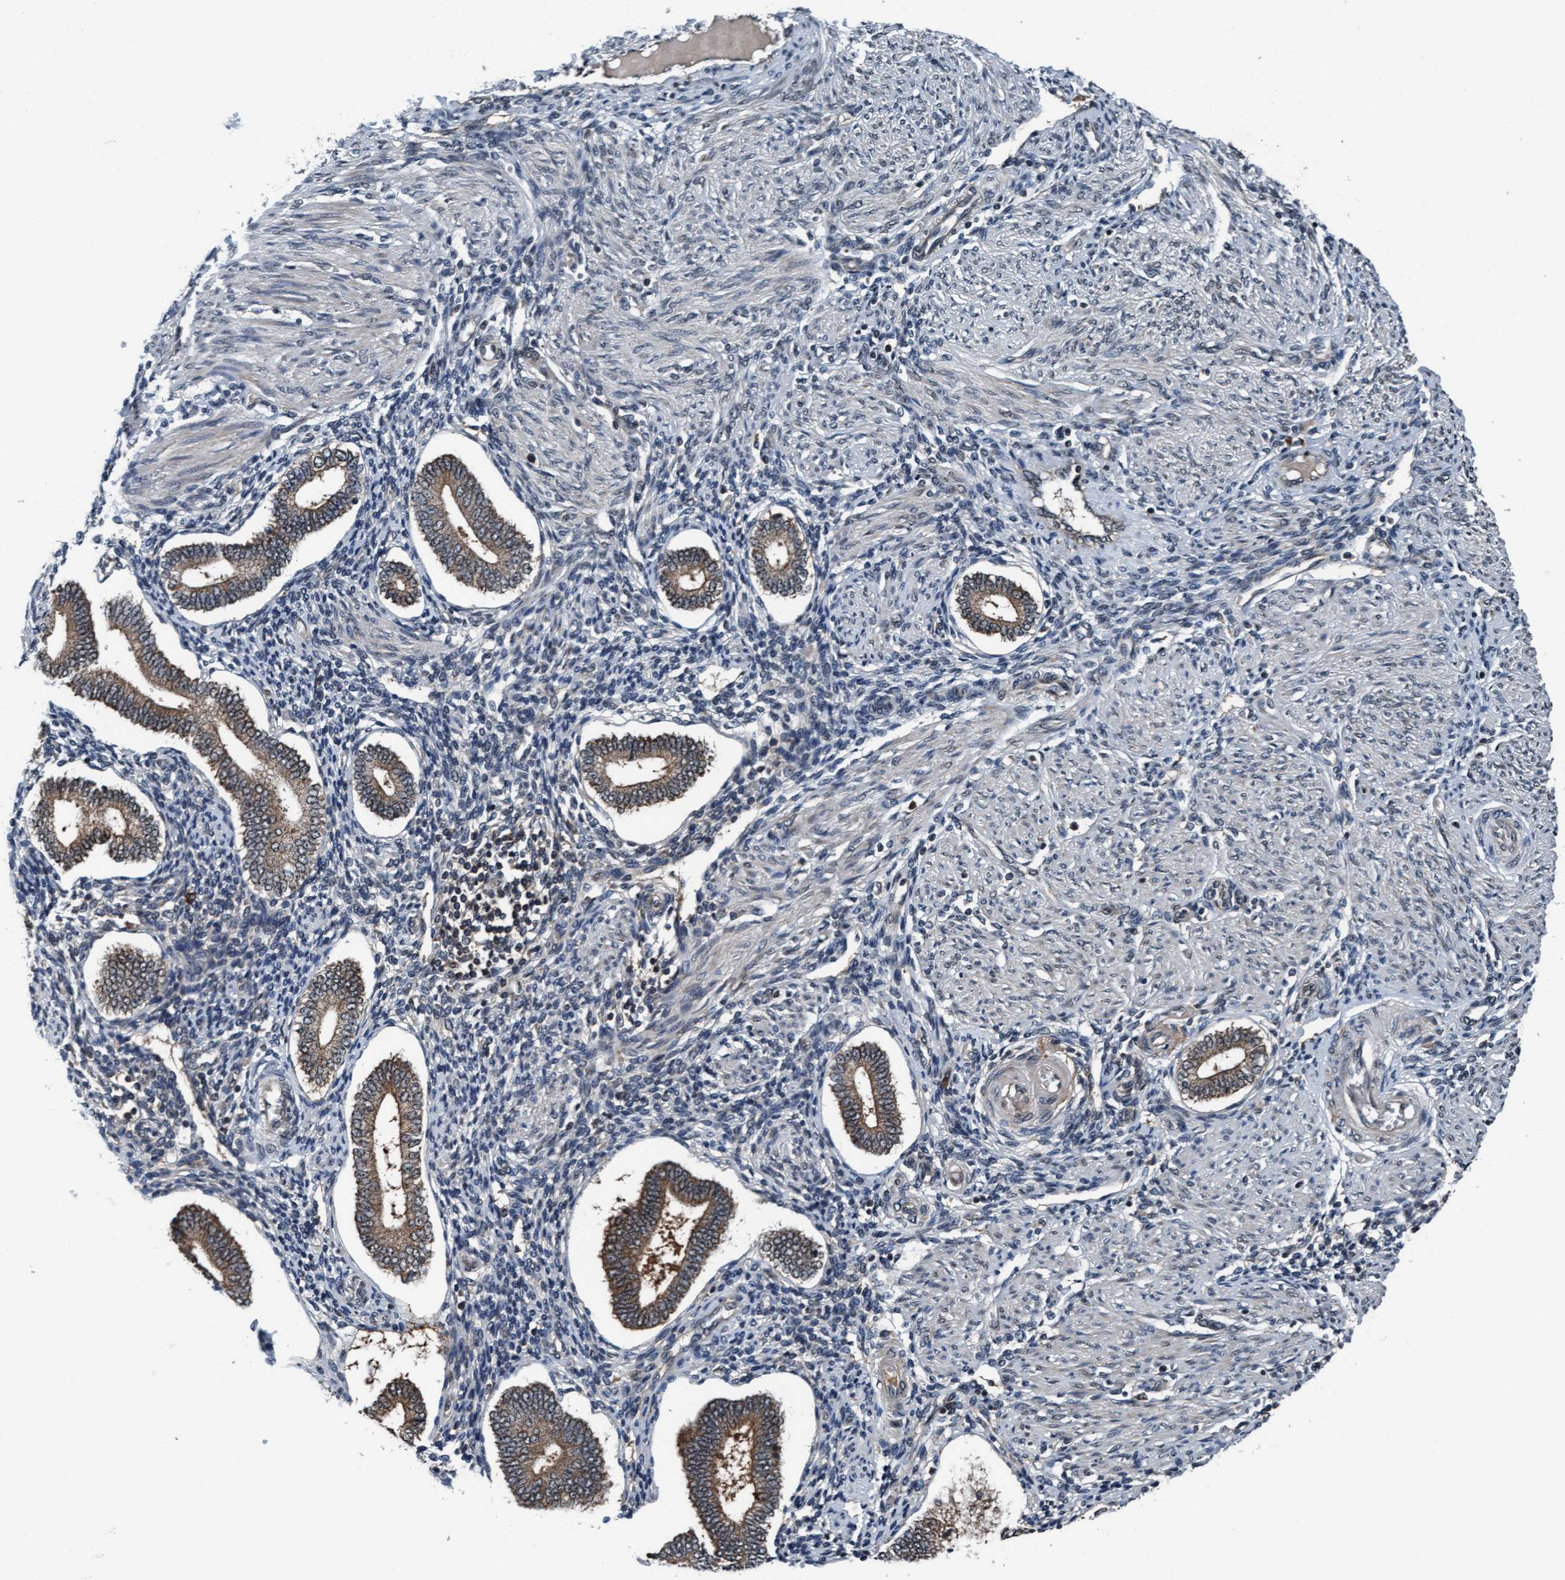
{"staining": {"intensity": "negative", "quantity": "none", "location": "none"}, "tissue": "endometrium", "cell_type": "Cells in endometrial stroma", "image_type": "normal", "snomed": [{"axis": "morphology", "description": "Normal tissue, NOS"}, {"axis": "topography", "description": "Endometrium"}], "caption": "Immunohistochemistry (IHC) of unremarkable human endometrium demonstrates no positivity in cells in endometrial stroma. (DAB (3,3'-diaminobenzidine) immunohistochemistry, high magnification).", "gene": "WASF1", "patient": {"sex": "female", "age": 42}}